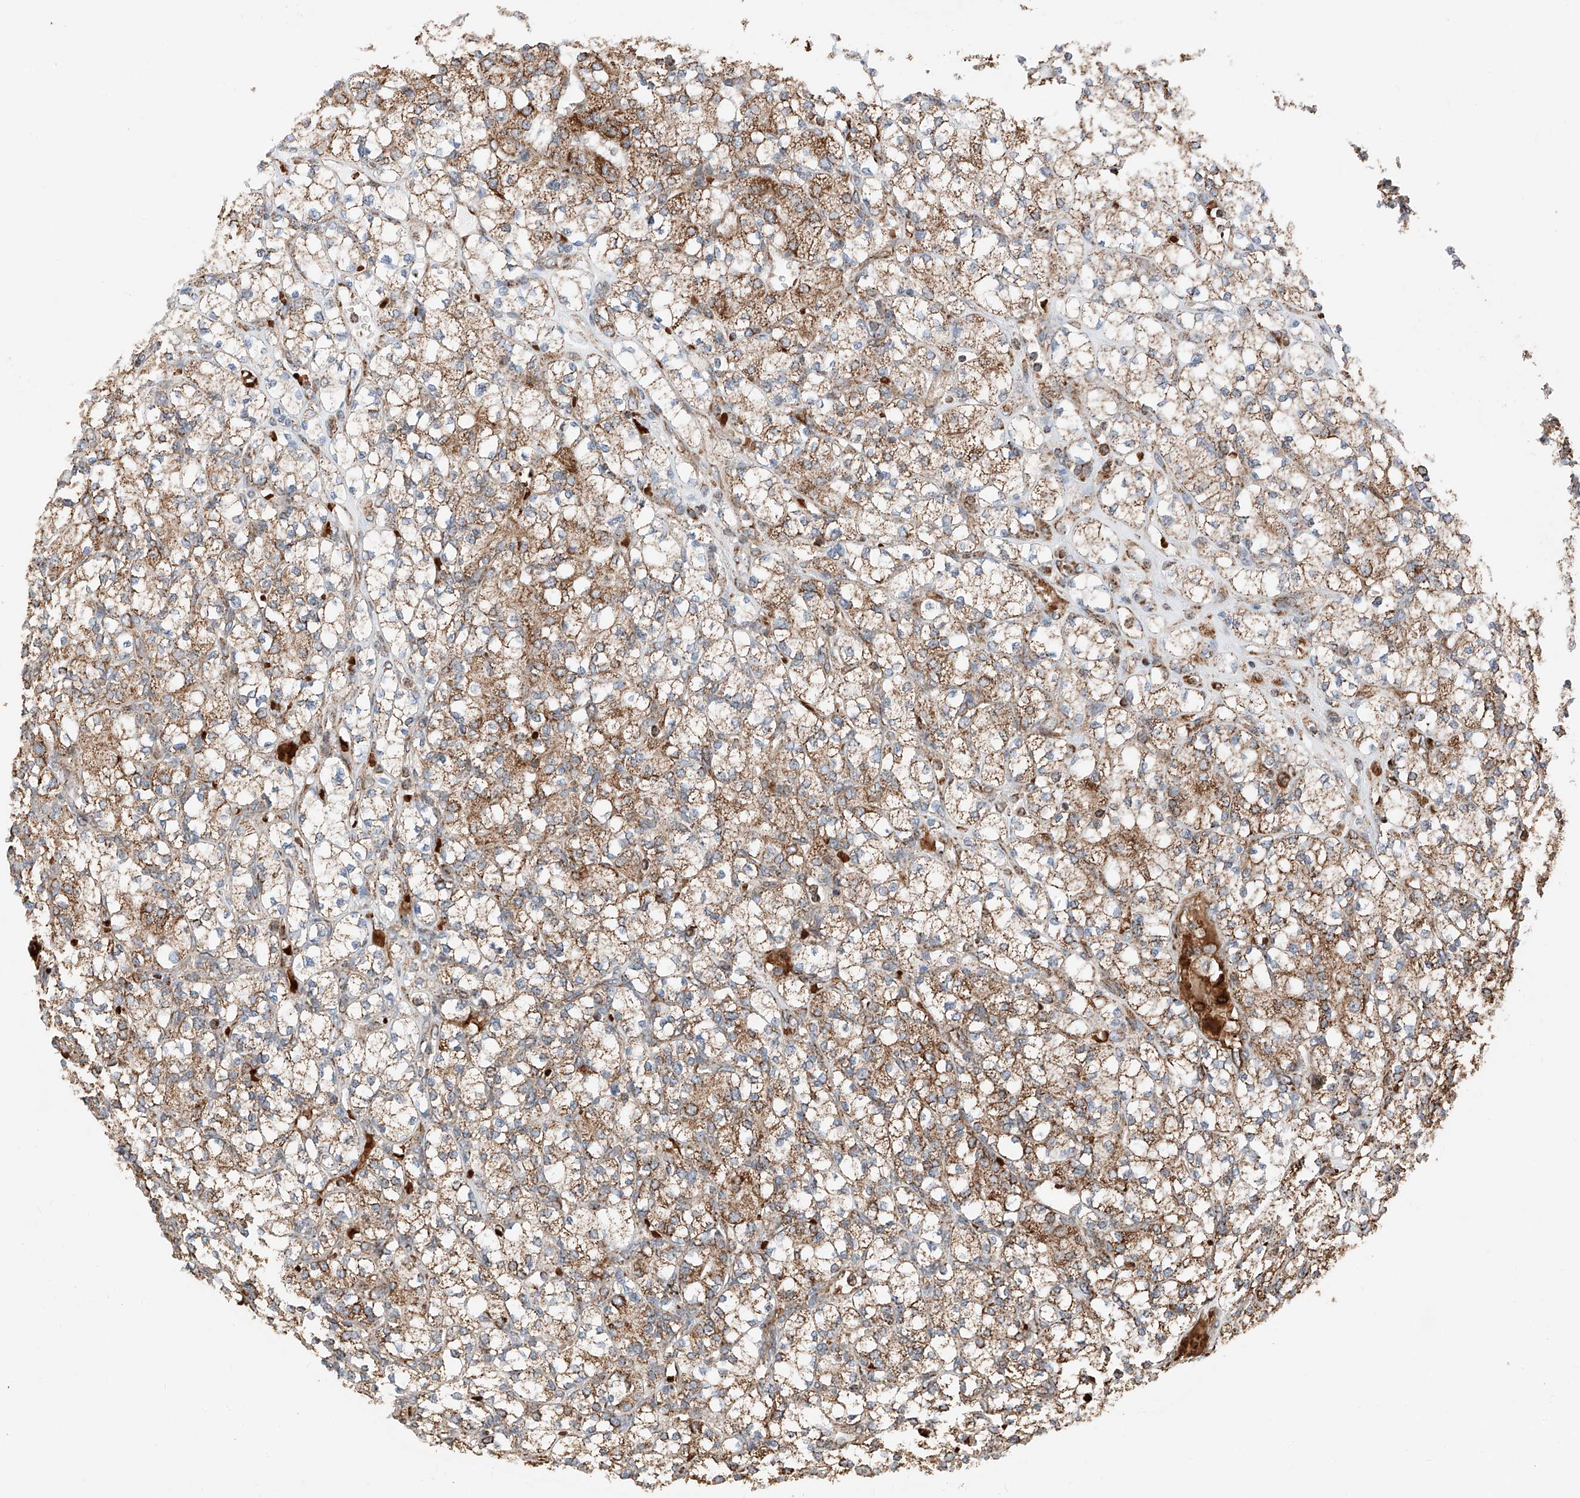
{"staining": {"intensity": "moderate", "quantity": ">75%", "location": "cytoplasmic/membranous"}, "tissue": "renal cancer", "cell_type": "Tumor cells", "image_type": "cancer", "snomed": [{"axis": "morphology", "description": "Adenocarcinoma, NOS"}, {"axis": "topography", "description": "Kidney"}], "caption": "Immunohistochemistry photomicrograph of neoplastic tissue: human adenocarcinoma (renal) stained using immunohistochemistry (IHC) demonstrates medium levels of moderate protein expression localized specifically in the cytoplasmic/membranous of tumor cells, appearing as a cytoplasmic/membranous brown color.", "gene": "ZSCAN29", "patient": {"sex": "male", "age": 77}}